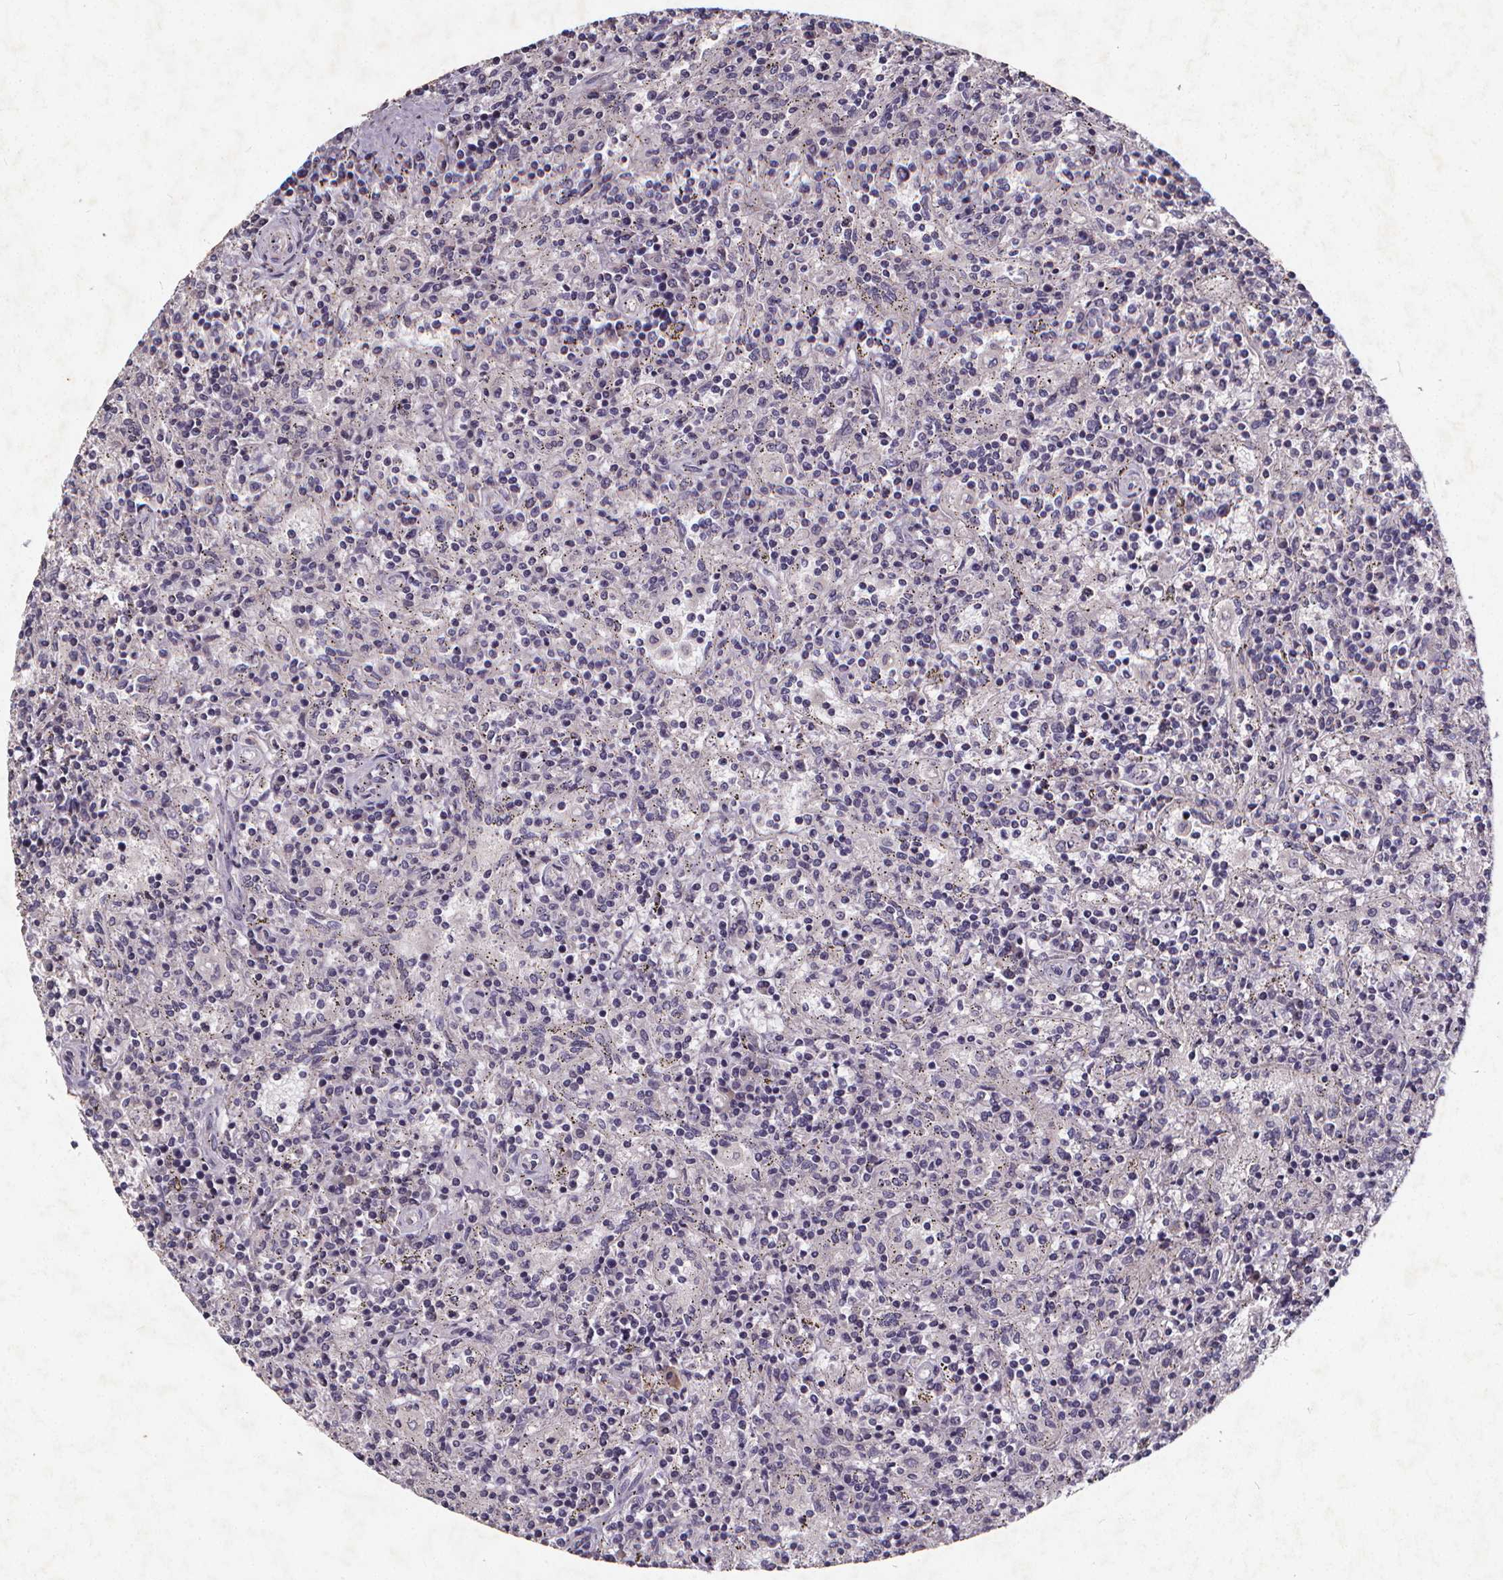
{"staining": {"intensity": "negative", "quantity": "none", "location": "none"}, "tissue": "lymphoma", "cell_type": "Tumor cells", "image_type": "cancer", "snomed": [{"axis": "morphology", "description": "Malignant lymphoma, non-Hodgkin's type, Low grade"}, {"axis": "topography", "description": "Spleen"}], "caption": "Immunohistochemistry of human low-grade malignant lymphoma, non-Hodgkin's type displays no positivity in tumor cells.", "gene": "TSPAN14", "patient": {"sex": "male", "age": 62}}